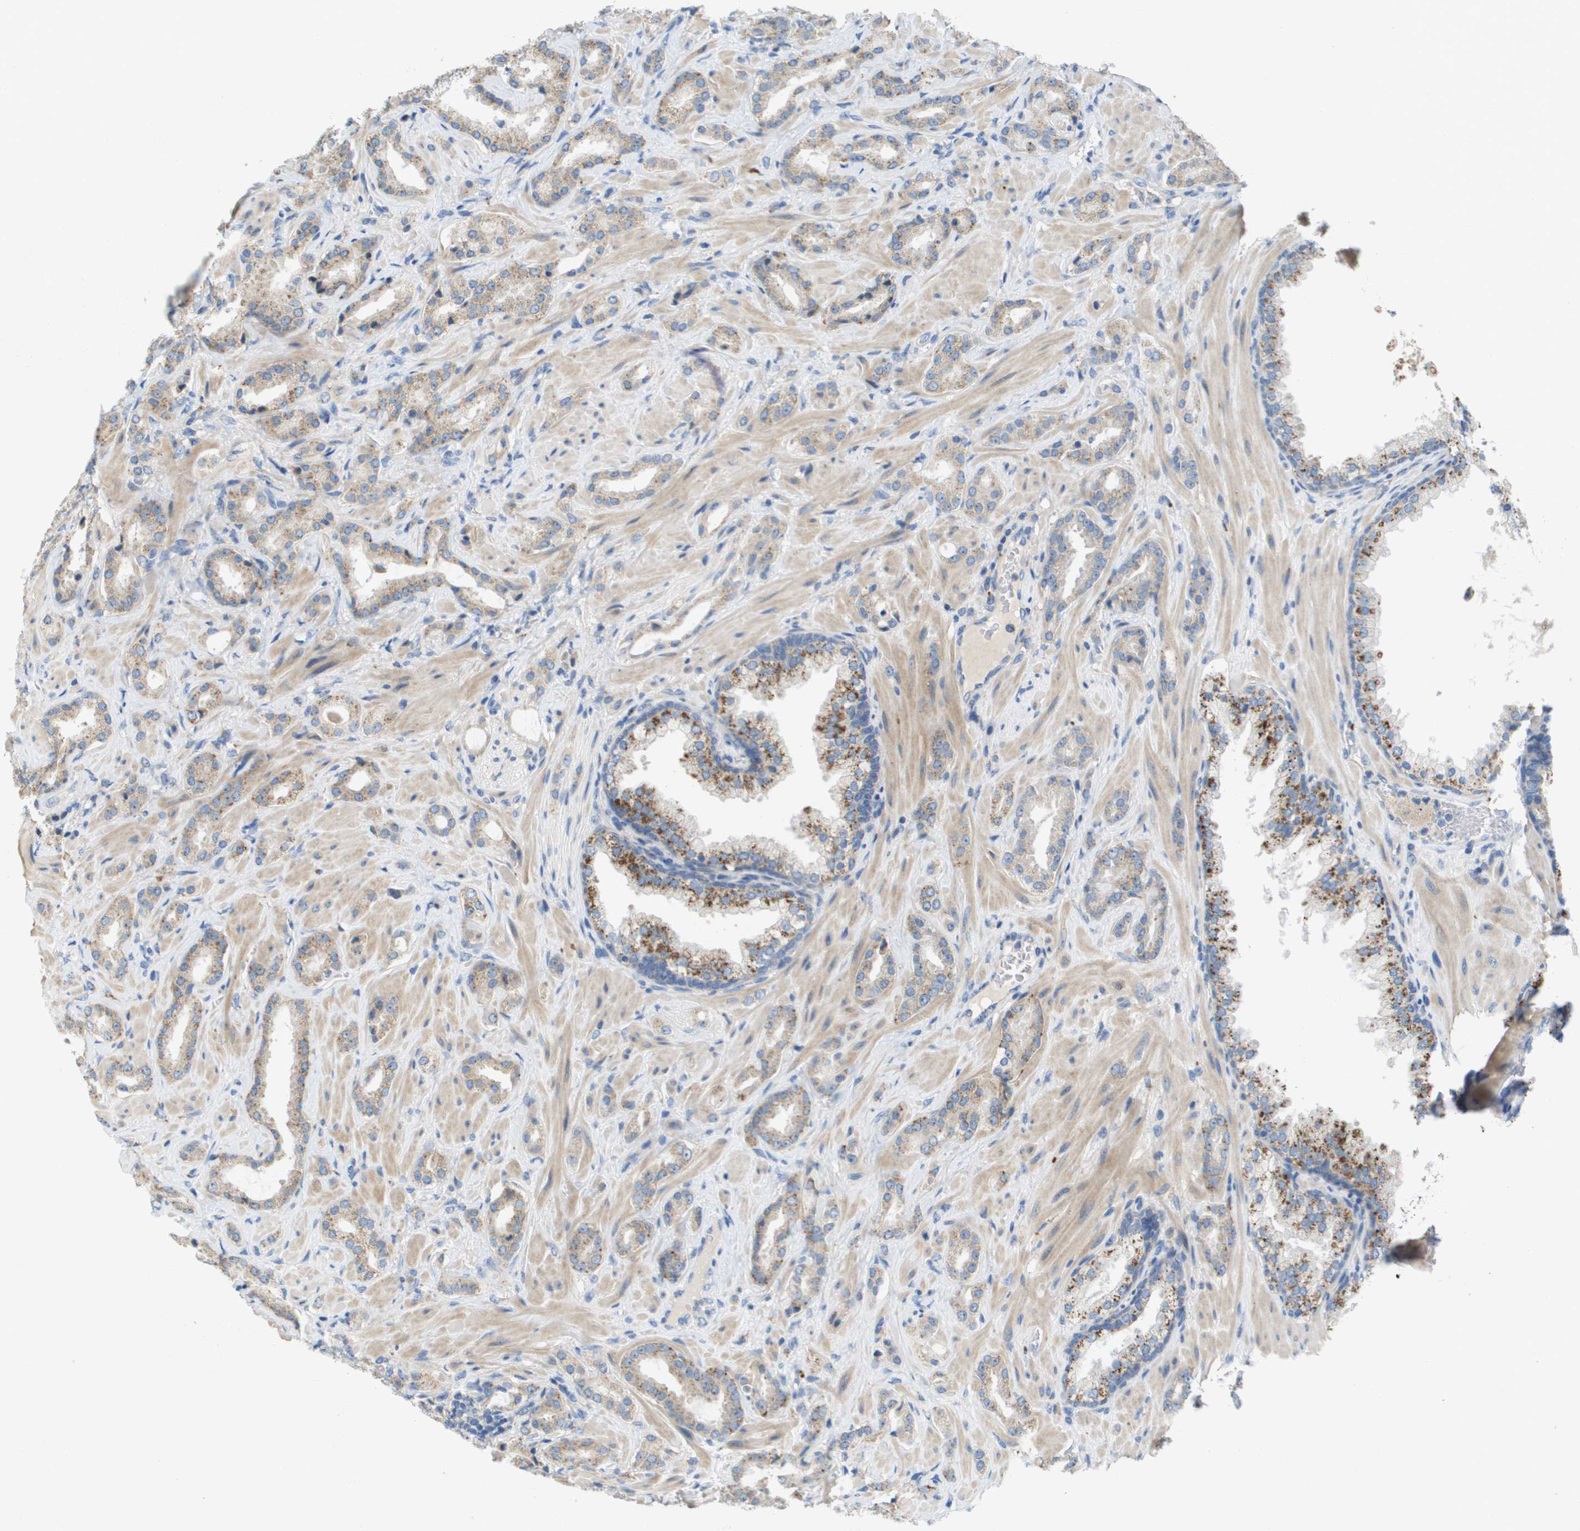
{"staining": {"intensity": "weak", "quantity": "25%-75%", "location": "cytoplasmic/membranous"}, "tissue": "prostate cancer", "cell_type": "Tumor cells", "image_type": "cancer", "snomed": [{"axis": "morphology", "description": "Adenocarcinoma, High grade"}, {"axis": "topography", "description": "Prostate"}], "caption": "Protein expression analysis of human prostate cancer (adenocarcinoma (high-grade)) reveals weak cytoplasmic/membranous positivity in approximately 25%-75% of tumor cells.", "gene": "B3GNT5", "patient": {"sex": "male", "age": 64}}